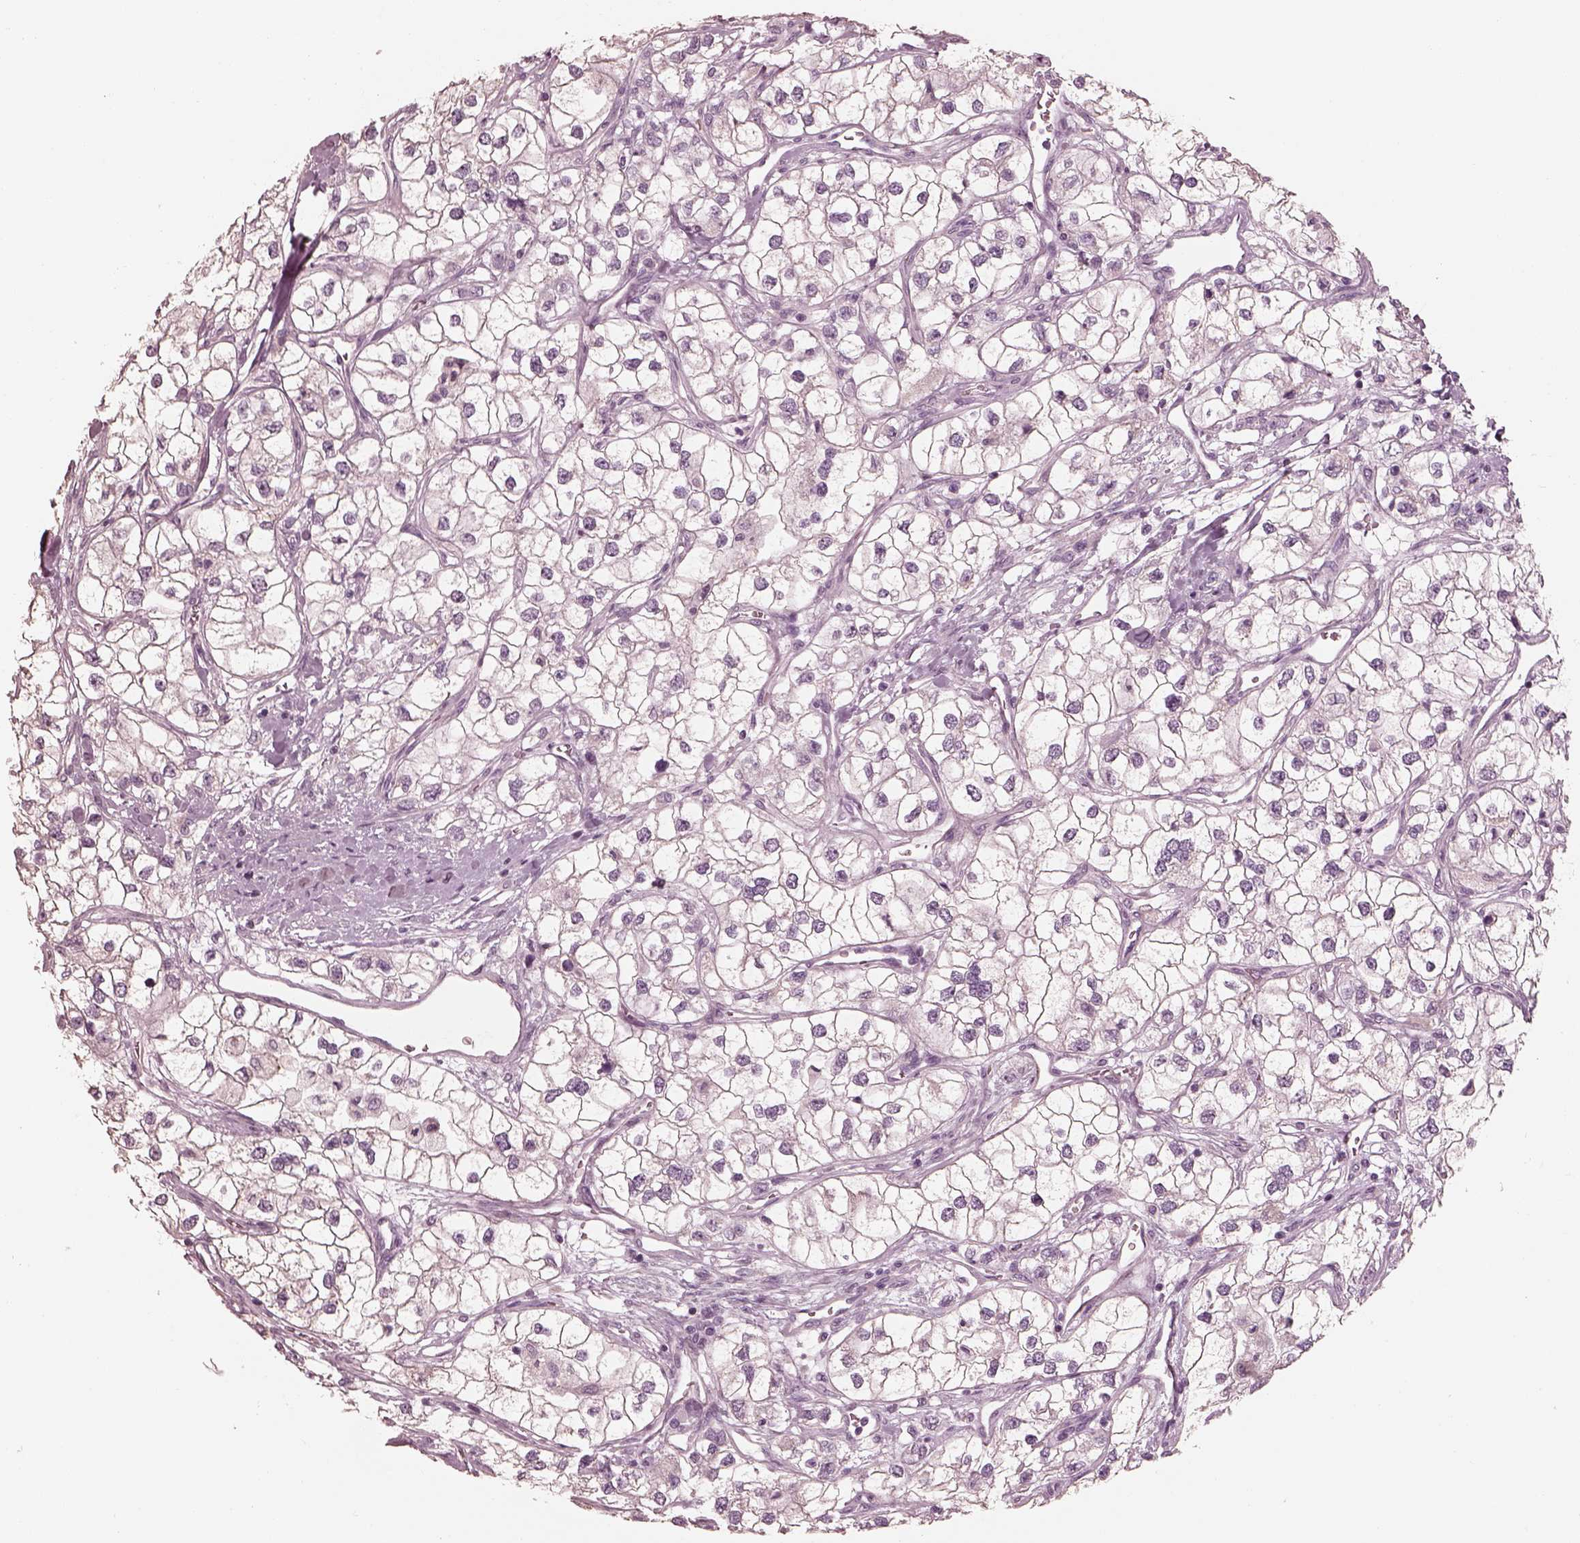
{"staining": {"intensity": "negative", "quantity": "none", "location": "none"}, "tissue": "renal cancer", "cell_type": "Tumor cells", "image_type": "cancer", "snomed": [{"axis": "morphology", "description": "Adenocarcinoma, NOS"}, {"axis": "topography", "description": "Kidney"}], "caption": "Renal cancer stained for a protein using IHC displays no staining tumor cells.", "gene": "ZP4", "patient": {"sex": "male", "age": 59}}